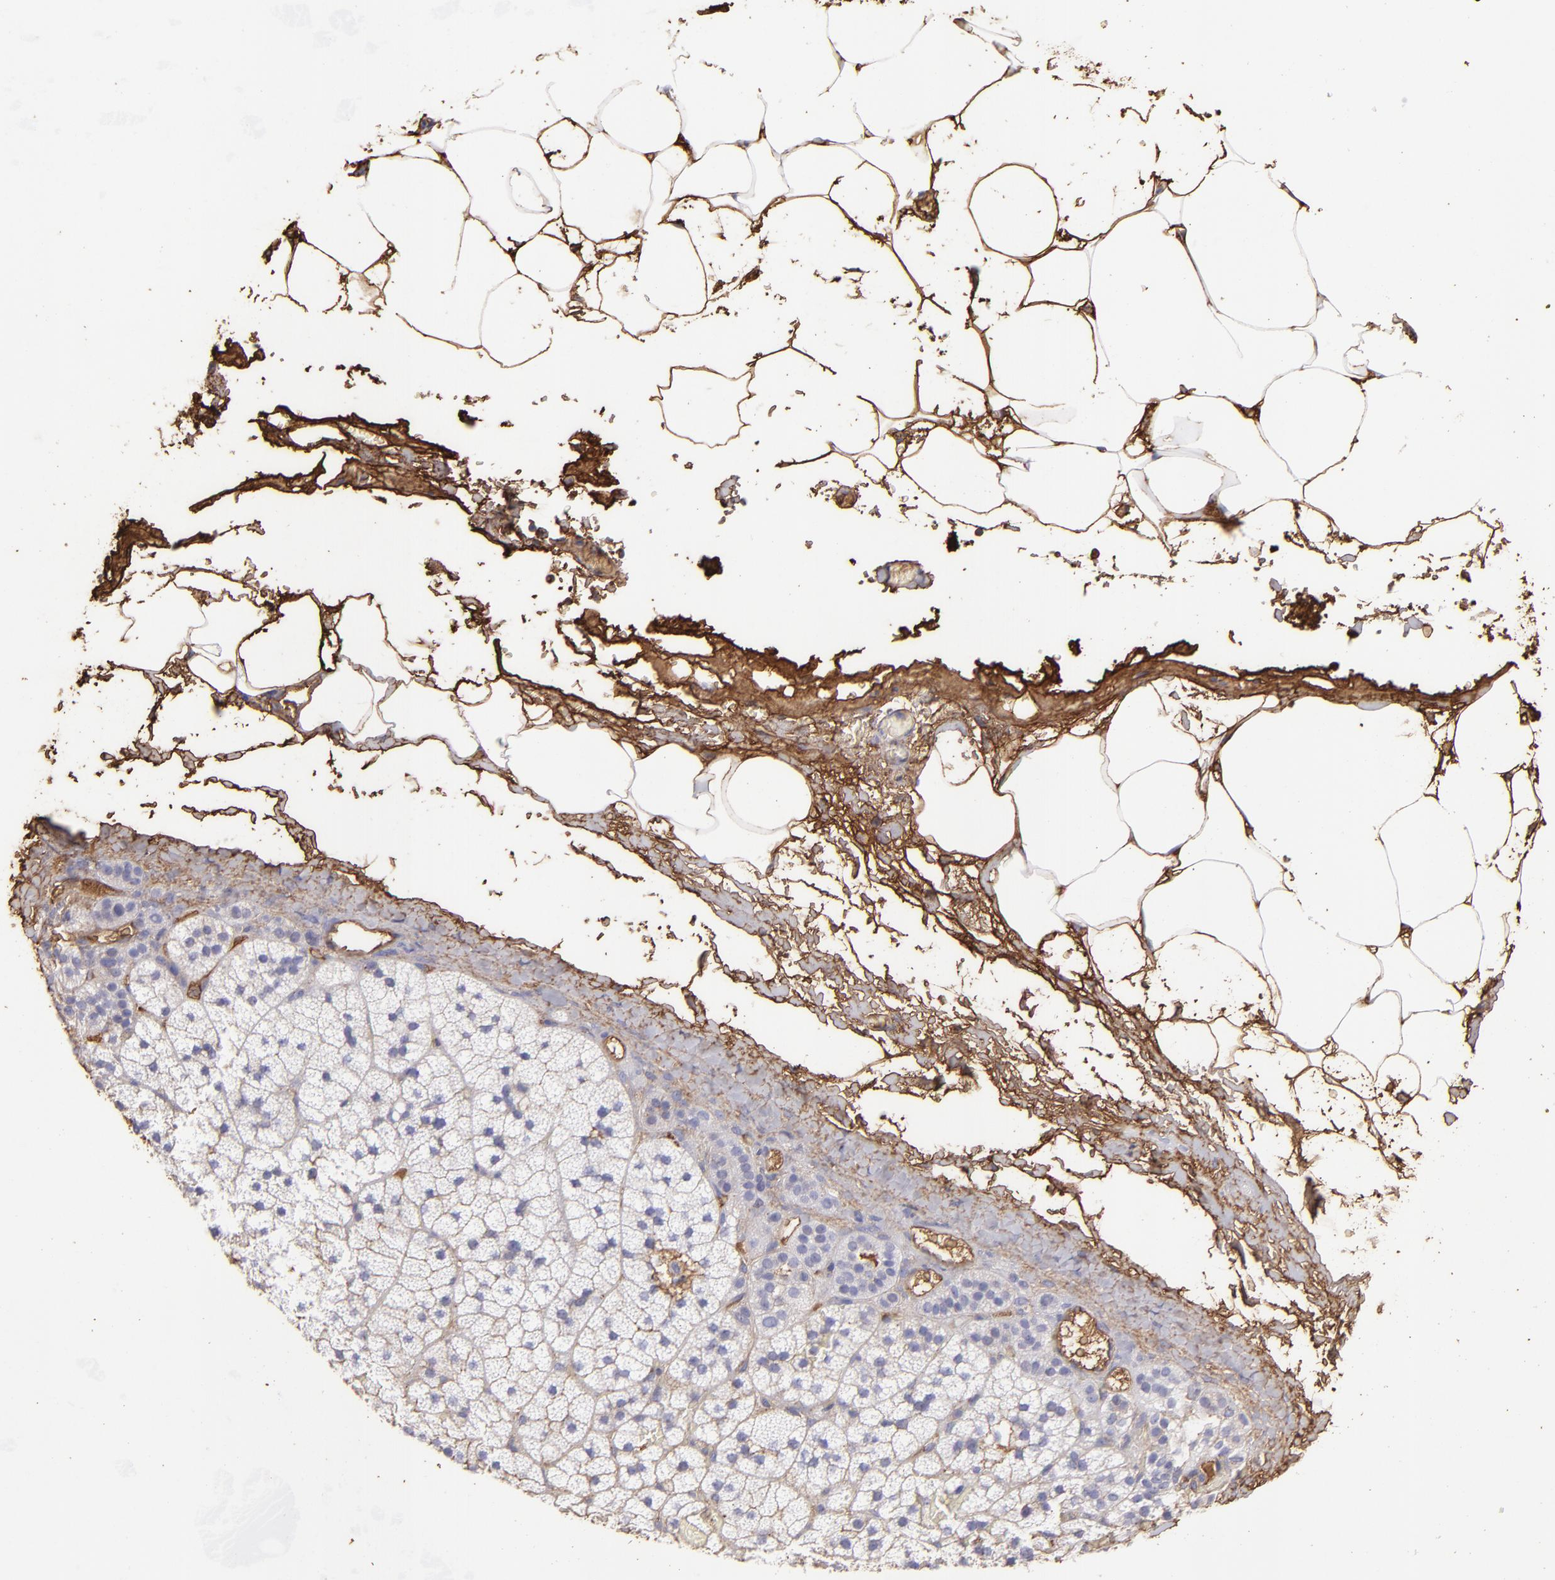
{"staining": {"intensity": "weak", "quantity": "<25%", "location": "nuclear"}, "tissue": "adrenal gland", "cell_type": "Glandular cells", "image_type": "normal", "snomed": [{"axis": "morphology", "description": "Normal tissue, NOS"}, {"axis": "topography", "description": "Adrenal gland"}], "caption": "Immunohistochemistry (IHC) micrograph of benign adrenal gland: adrenal gland stained with DAB shows no significant protein positivity in glandular cells.", "gene": "FGB", "patient": {"sex": "male", "age": 35}}